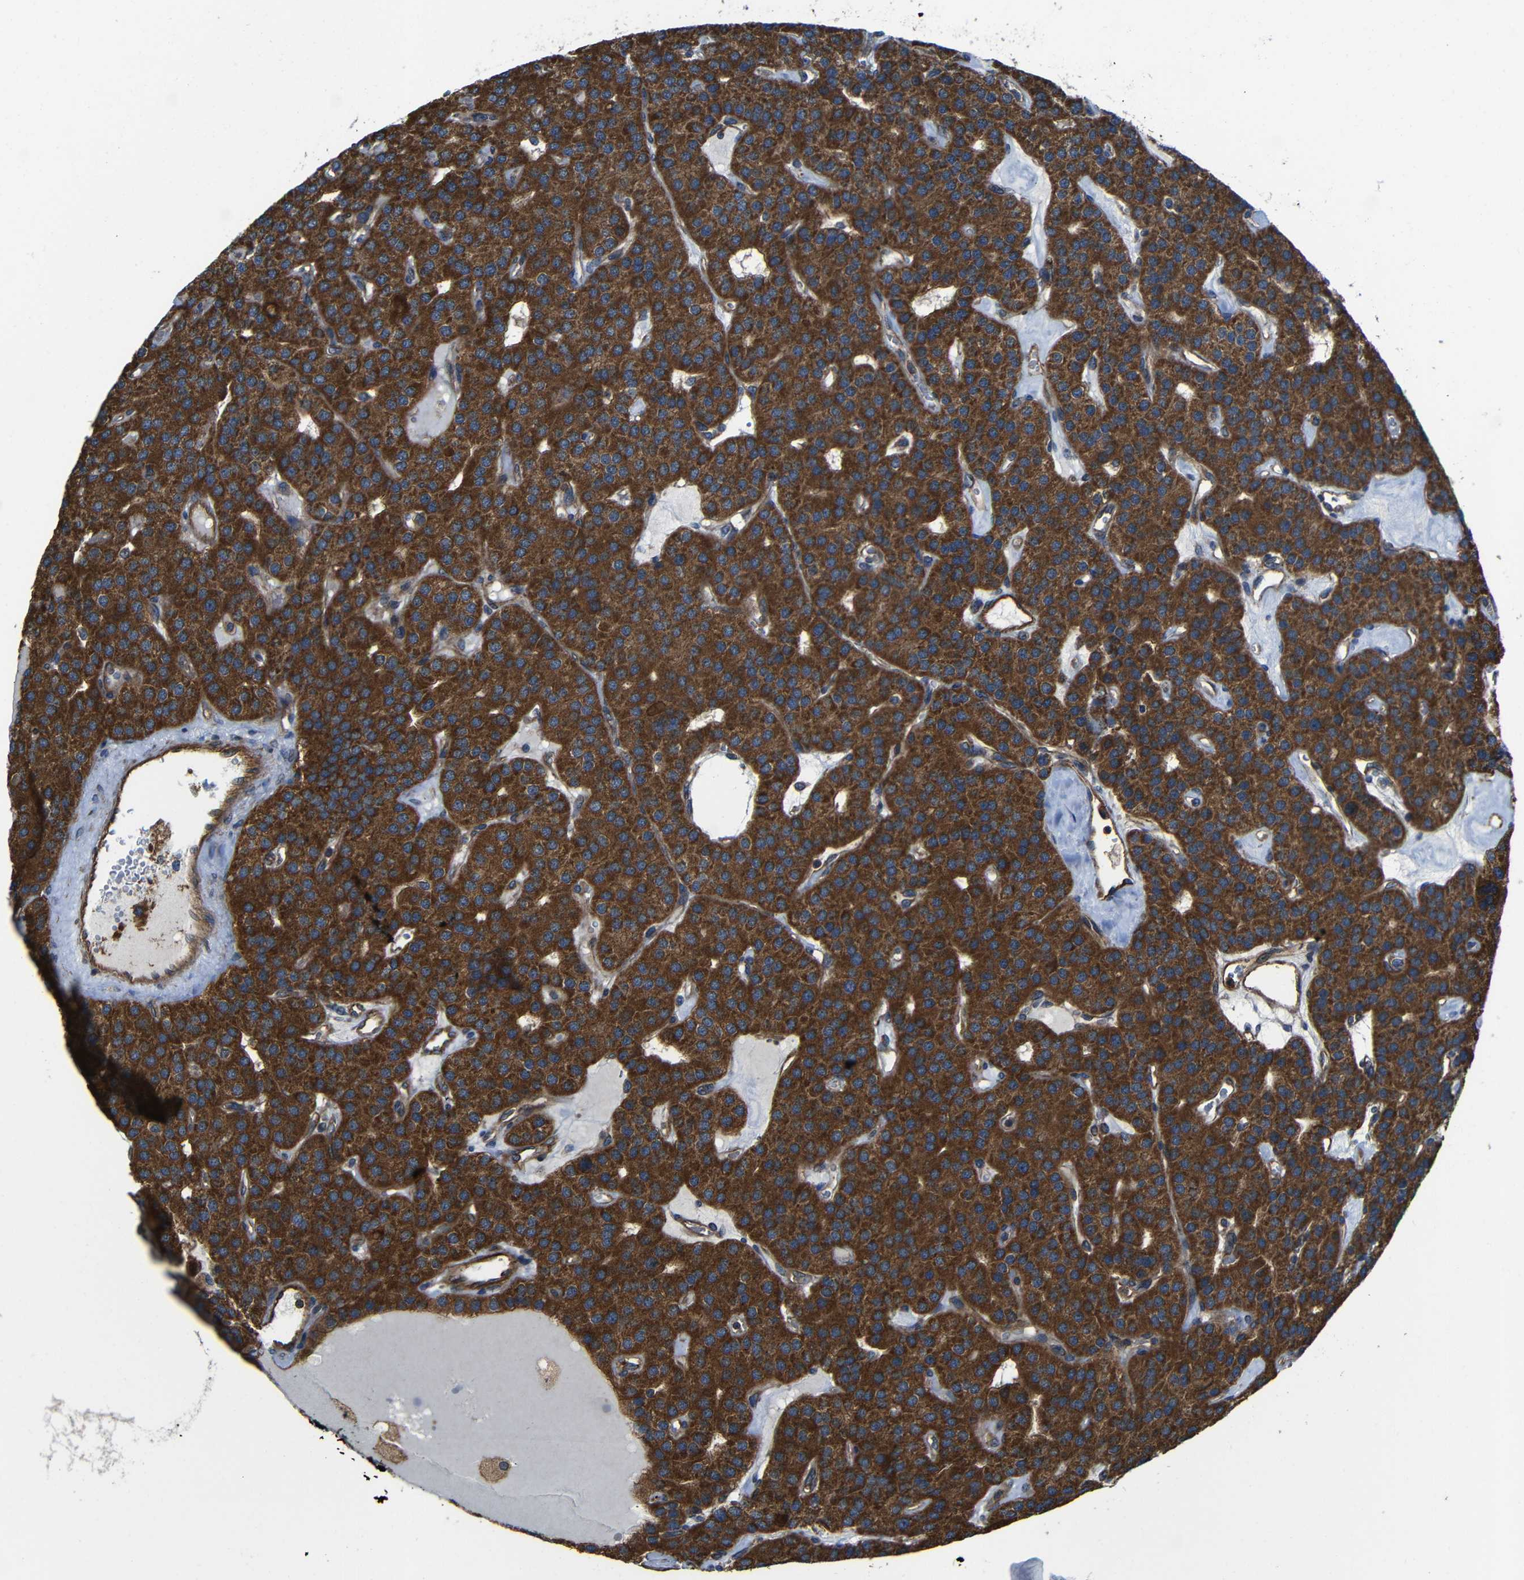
{"staining": {"intensity": "strong", "quantity": ">75%", "location": "cytoplasmic/membranous"}, "tissue": "parathyroid gland", "cell_type": "Glandular cells", "image_type": "normal", "snomed": [{"axis": "morphology", "description": "Normal tissue, NOS"}, {"axis": "morphology", "description": "Adenoma, NOS"}, {"axis": "topography", "description": "Parathyroid gland"}], "caption": "High-magnification brightfield microscopy of unremarkable parathyroid gland stained with DAB (brown) and counterstained with hematoxylin (blue). glandular cells exhibit strong cytoplasmic/membranous positivity is seen in approximately>75% of cells. Nuclei are stained in blue.", "gene": "PTCH1", "patient": {"sex": "female", "age": 86}}